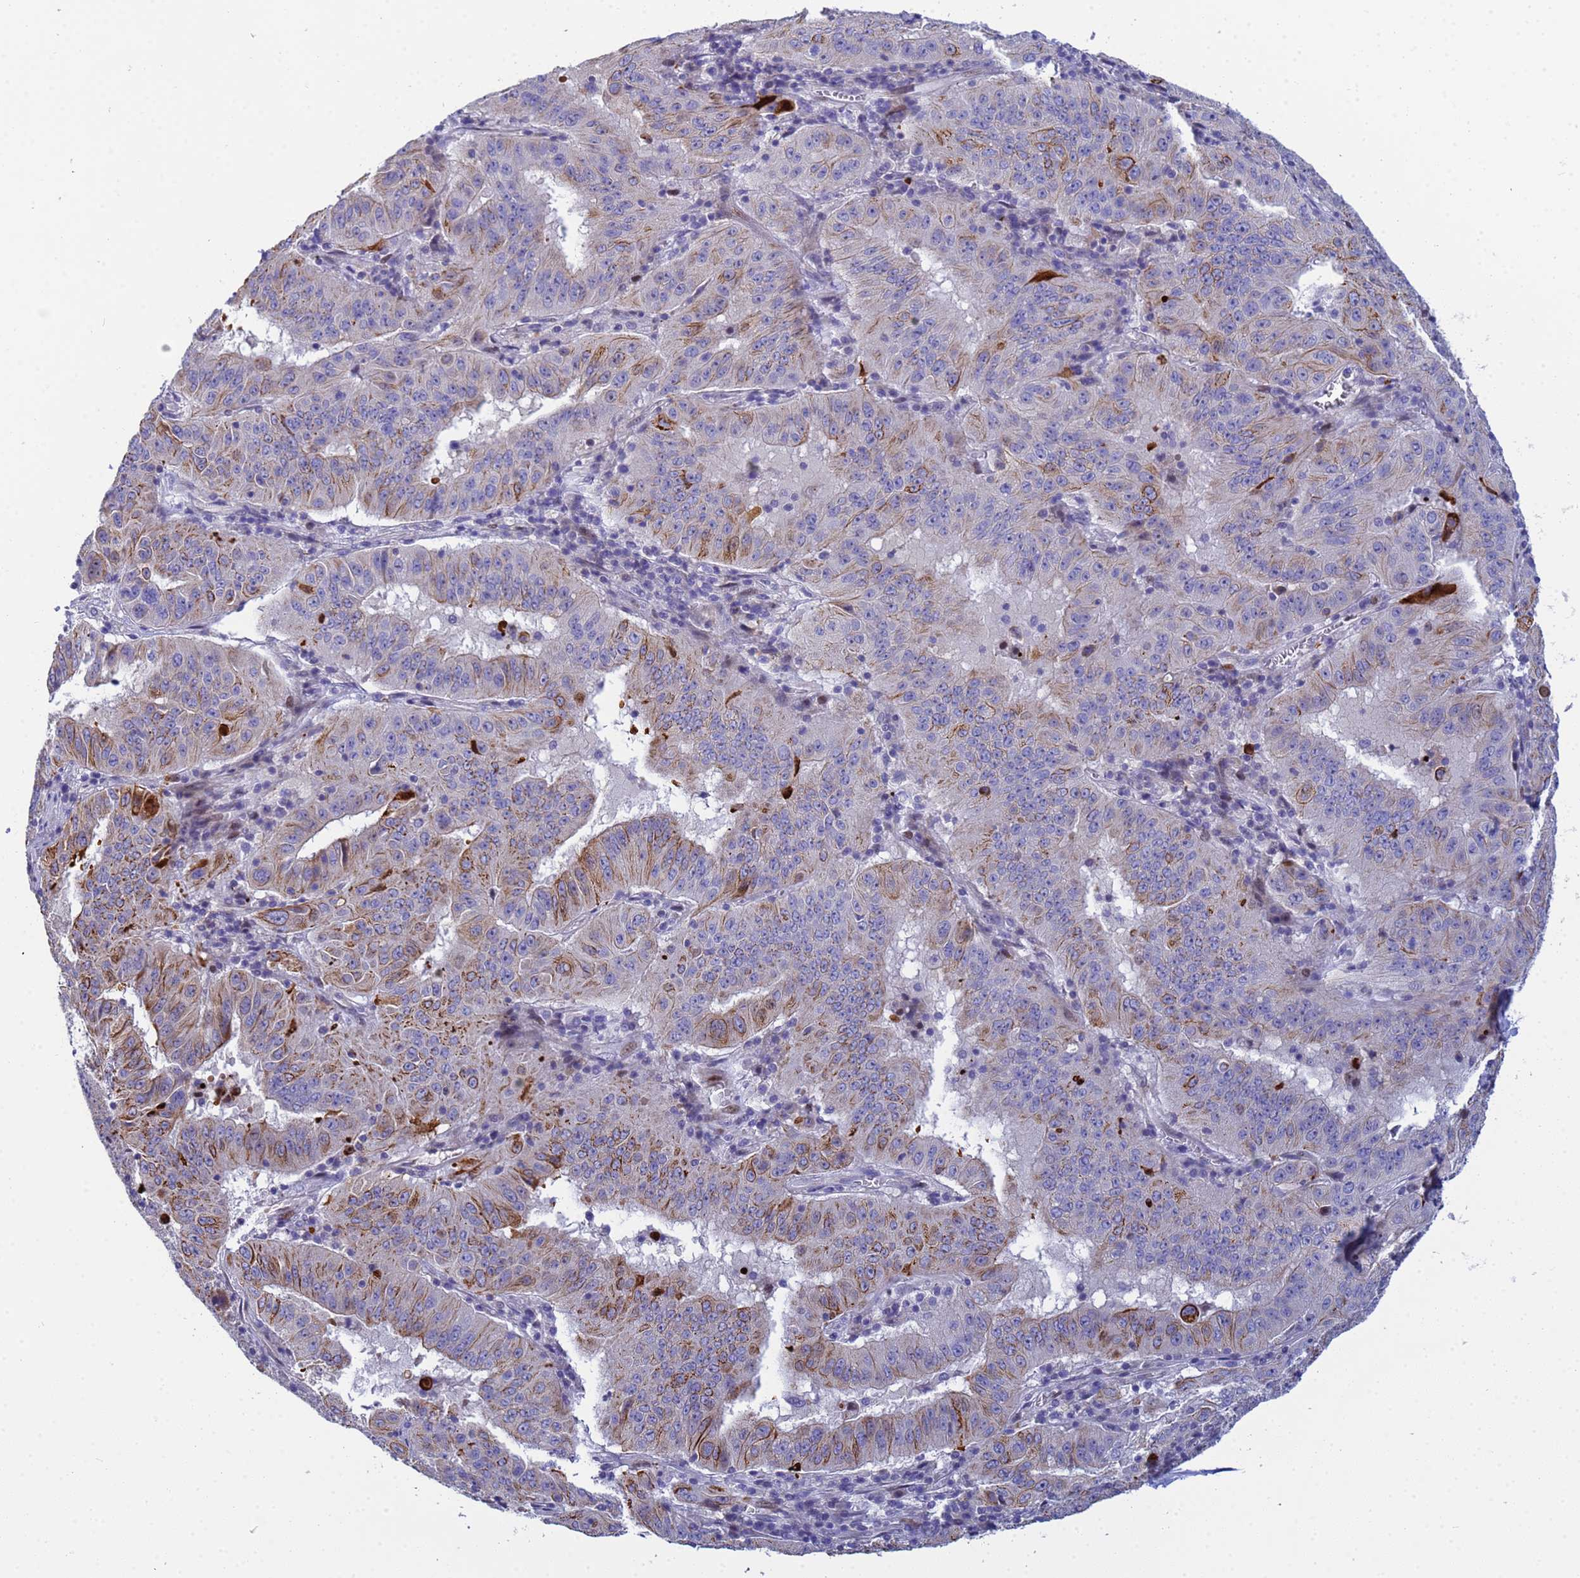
{"staining": {"intensity": "strong", "quantity": "<25%", "location": "cytoplasmic/membranous"}, "tissue": "pancreatic cancer", "cell_type": "Tumor cells", "image_type": "cancer", "snomed": [{"axis": "morphology", "description": "Adenocarcinoma, NOS"}, {"axis": "topography", "description": "Pancreas"}], "caption": "Immunohistochemical staining of human pancreatic adenocarcinoma displays medium levels of strong cytoplasmic/membranous expression in about <25% of tumor cells. (DAB = brown stain, brightfield microscopy at high magnification).", "gene": "PPP6R1", "patient": {"sex": "male", "age": 63}}